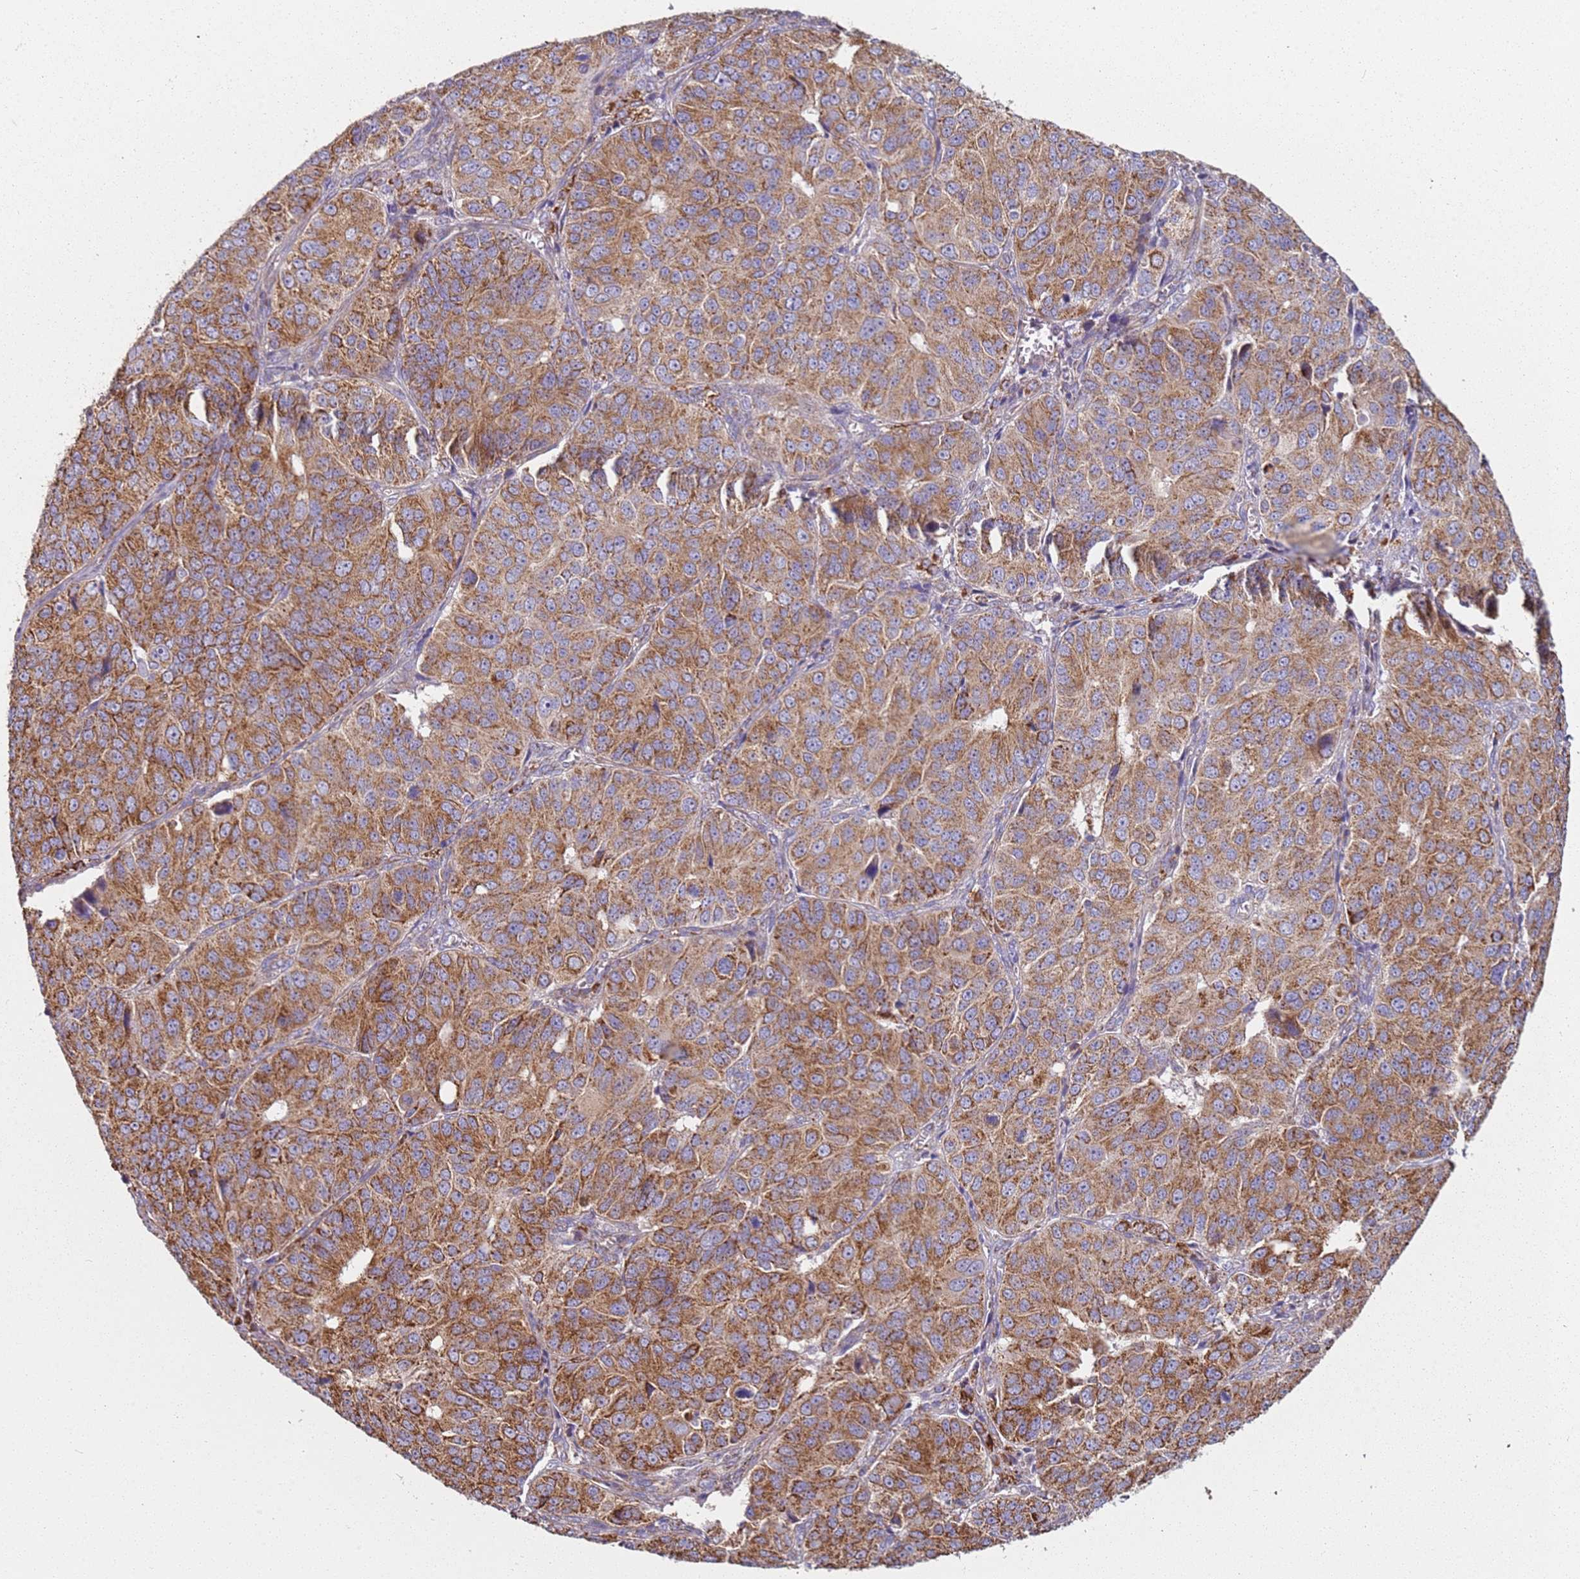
{"staining": {"intensity": "moderate", "quantity": ">75%", "location": "cytoplasmic/membranous"}, "tissue": "ovarian cancer", "cell_type": "Tumor cells", "image_type": "cancer", "snomed": [{"axis": "morphology", "description": "Carcinoma, endometroid"}, {"axis": "topography", "description": "Ovary"}], "caption": "Immunohistochemical staining of human ovarian cancer exhibits moderate cytoplasmic/membranous protein expression in about >75% of tumor cells. (brown staining indicates protein expression, while blue staining denotes nuclei).", "gene": "ALS2", "patient": {"sex": "female", "age": 51}}